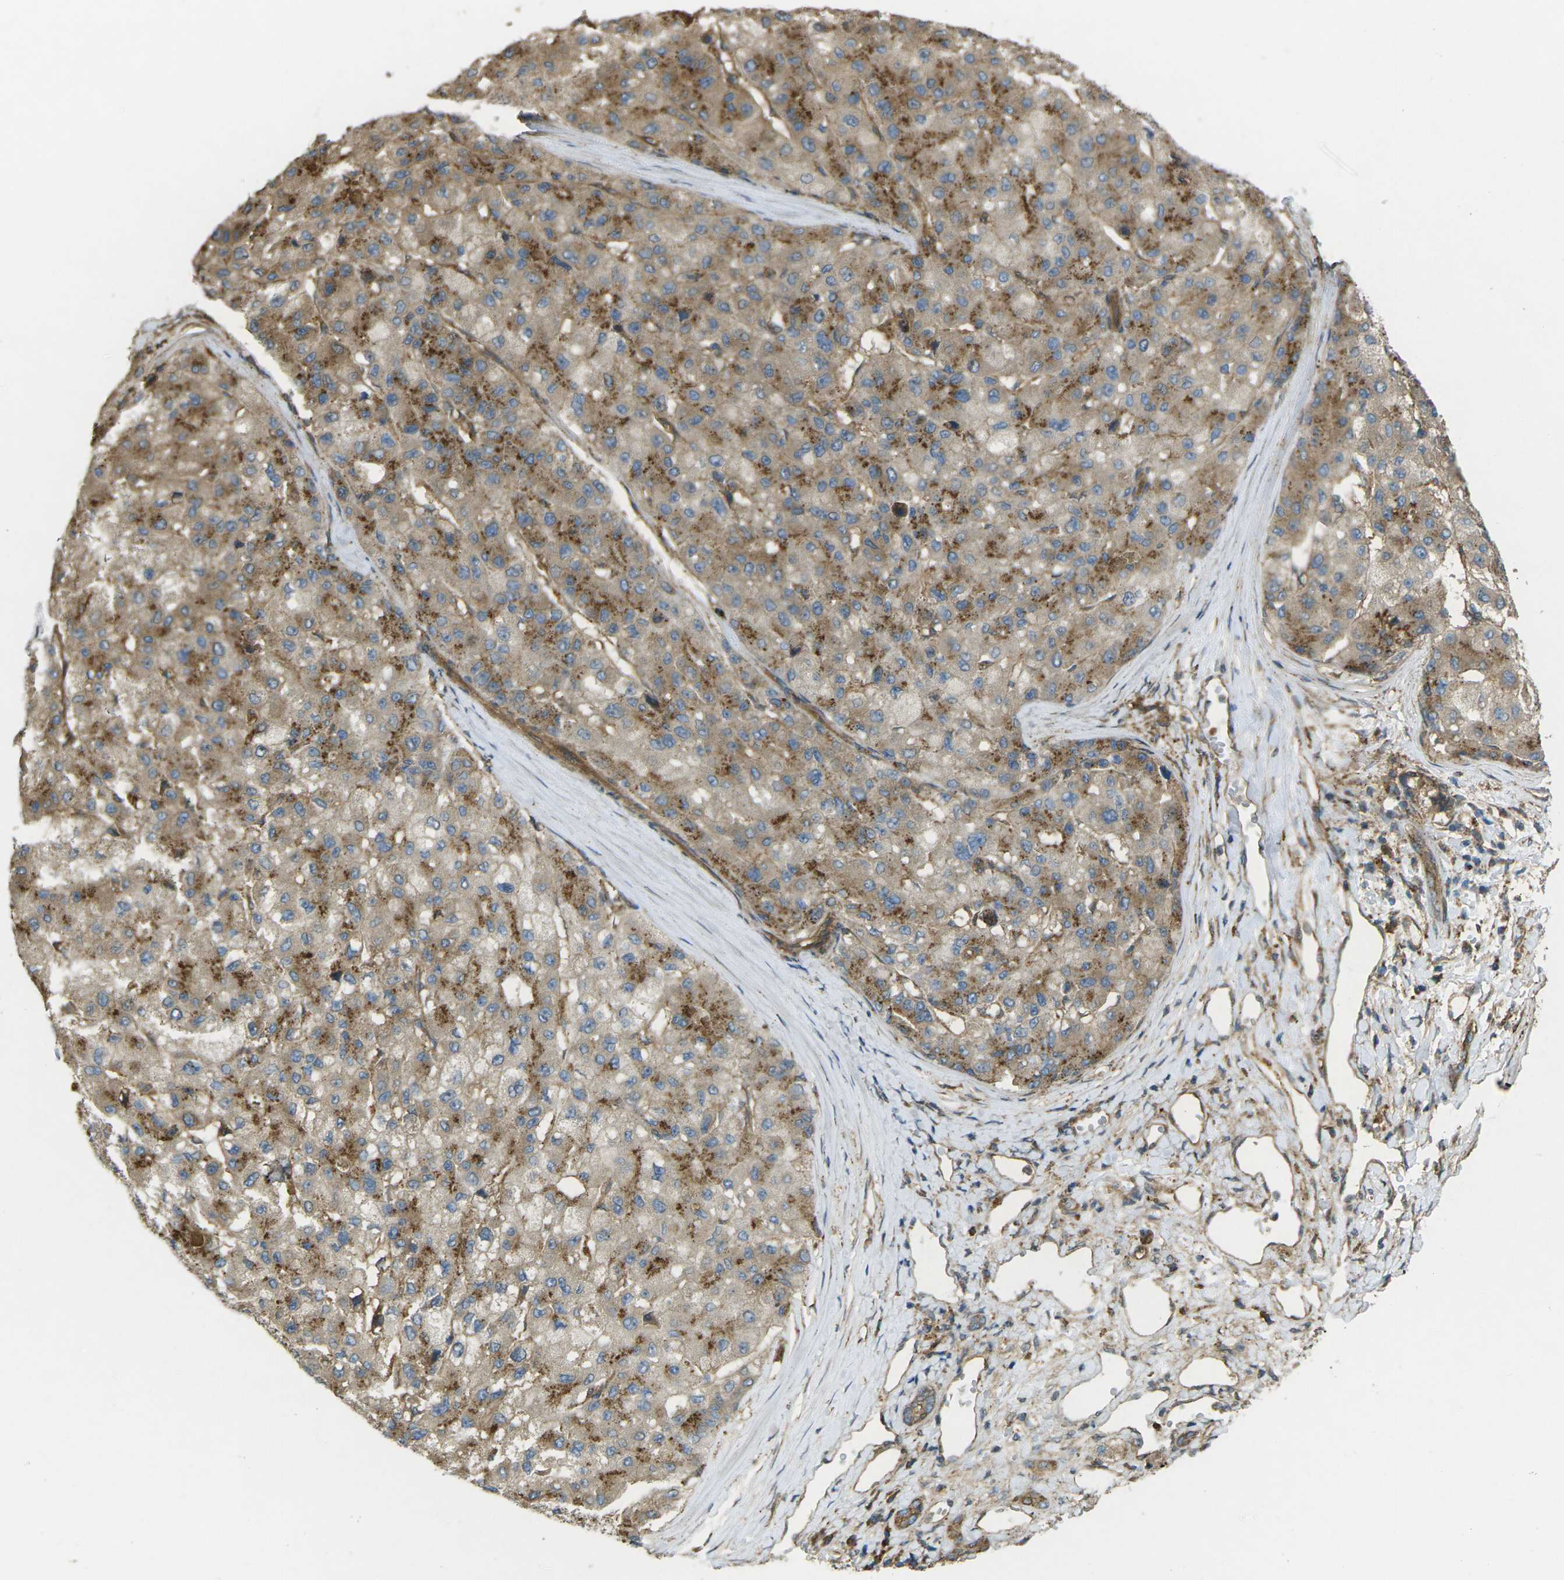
{"staining": {"intensity": "moderate", "quantity": "25%-75%", "location": "cytoplasmic/membranous"}, "tissue": "liver cancer", "cell_type": "Tumor cells", "image_type": "cancer", "snomed": [{"axis": "morphology", "description": "Carcinoma, Hepatocellular, NOS"}, {"axis": "topography", "description": "Liver"}], "caption": "Brown immunohistochemical staining in hepatocellular carcinoma (liver) reveals moderate cytoplasmic/membranous staining in approximately 25%-75% of tumor cells.", "gene": "CHMP3", "patient": {"sex": "male", "age": 80}}